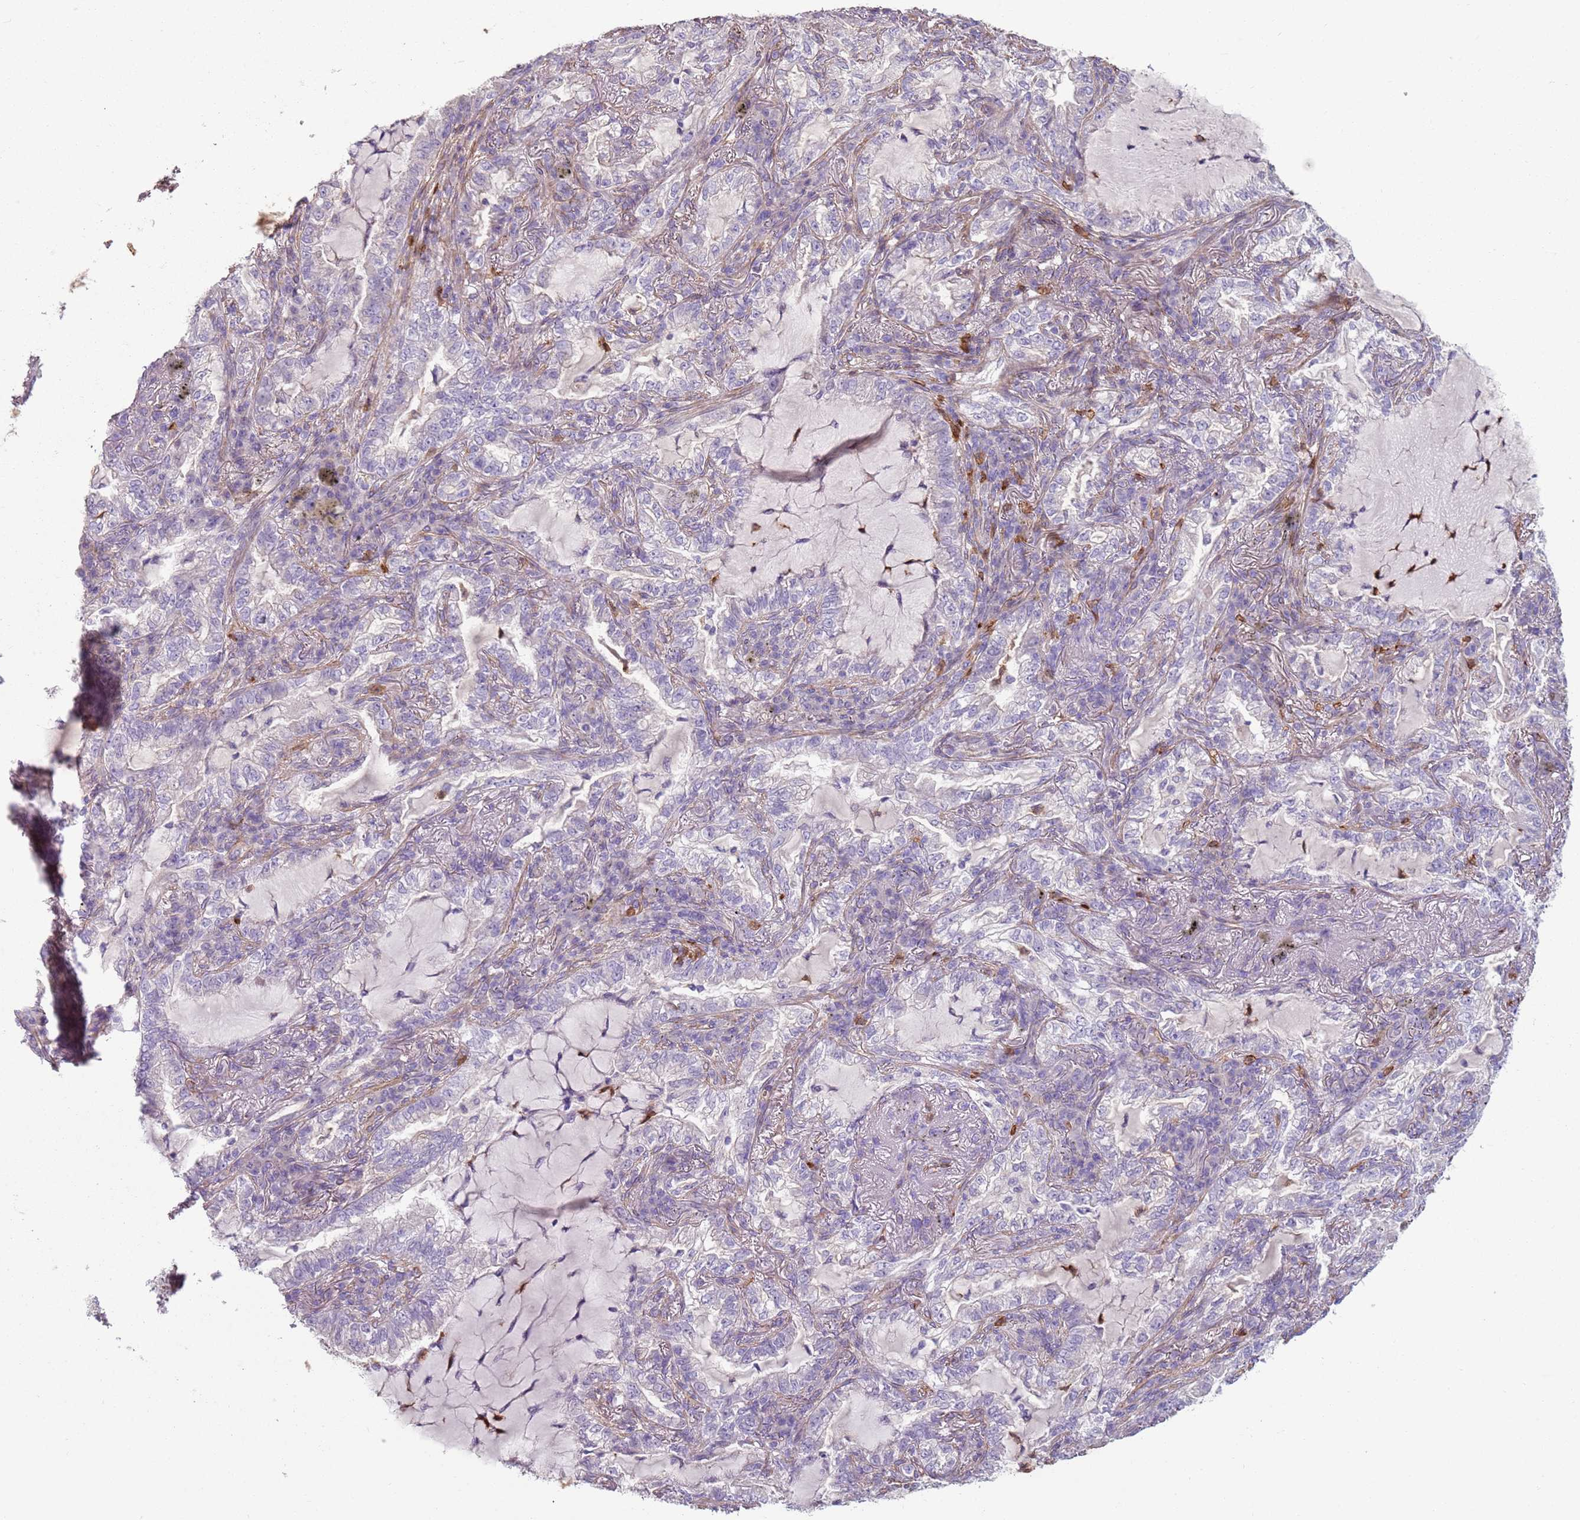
{"staining": {"intensity": "negative", "quantity": "none", "location": "none"}, "tissue": "lung cancer", "cell_type": "Tumor cells", "image_type": "cancer", "snomed": [{"axis": "morphology", "description": "Adenocarcinoma, NOS"}, {"axis": "topography", "description": "Lung"}], "caption": "Immunohistochemistry of human adenocarcinoma (lung) shows no positivity in tumor cells.", "gene": "PHLPP2", "patient": {"sex": "female", "age": 73}}